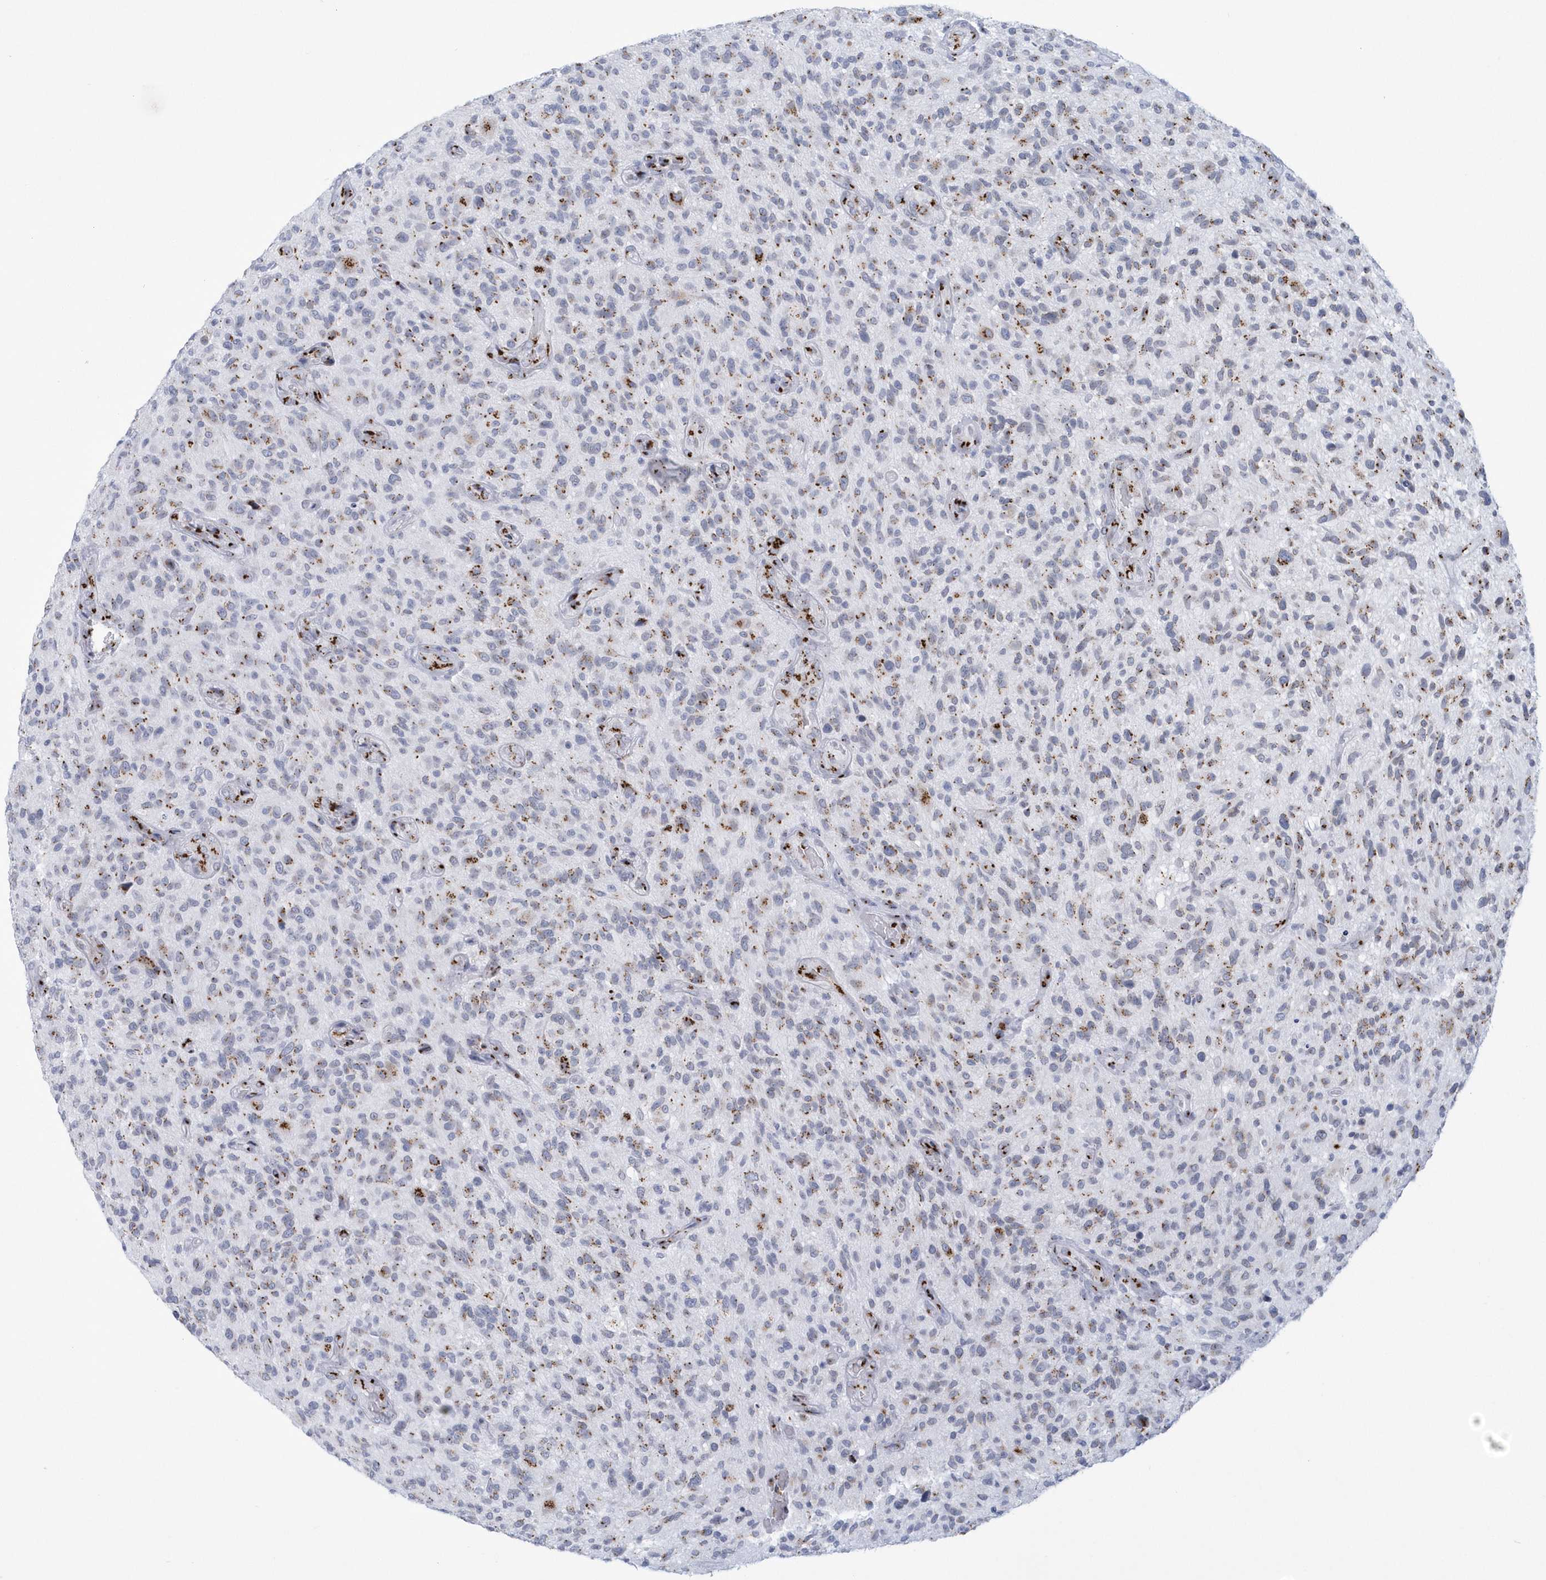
{"staining": {"intensity": "weak", "quantity": "25%-75%", "location": "cytoplasmic/membranous"}, "tissue": "glioma", "cell_type": "Tumor cells", "image_type": "cancer", "snomed": [{"axis": "morphology", "description": "Glioma, malignant, High grade"}, {"axis": "topography", "description": "Brain"}], "caption": "An immunohistochemistry image of neoplastic tissue is shown. Protein staining in brown labels weak cytoplasmic/membranous positivity in malignant glioma (high-grade) within tumor cells.", "gene": "SLX9", "patient": {"sex": "male", "age": 47}}